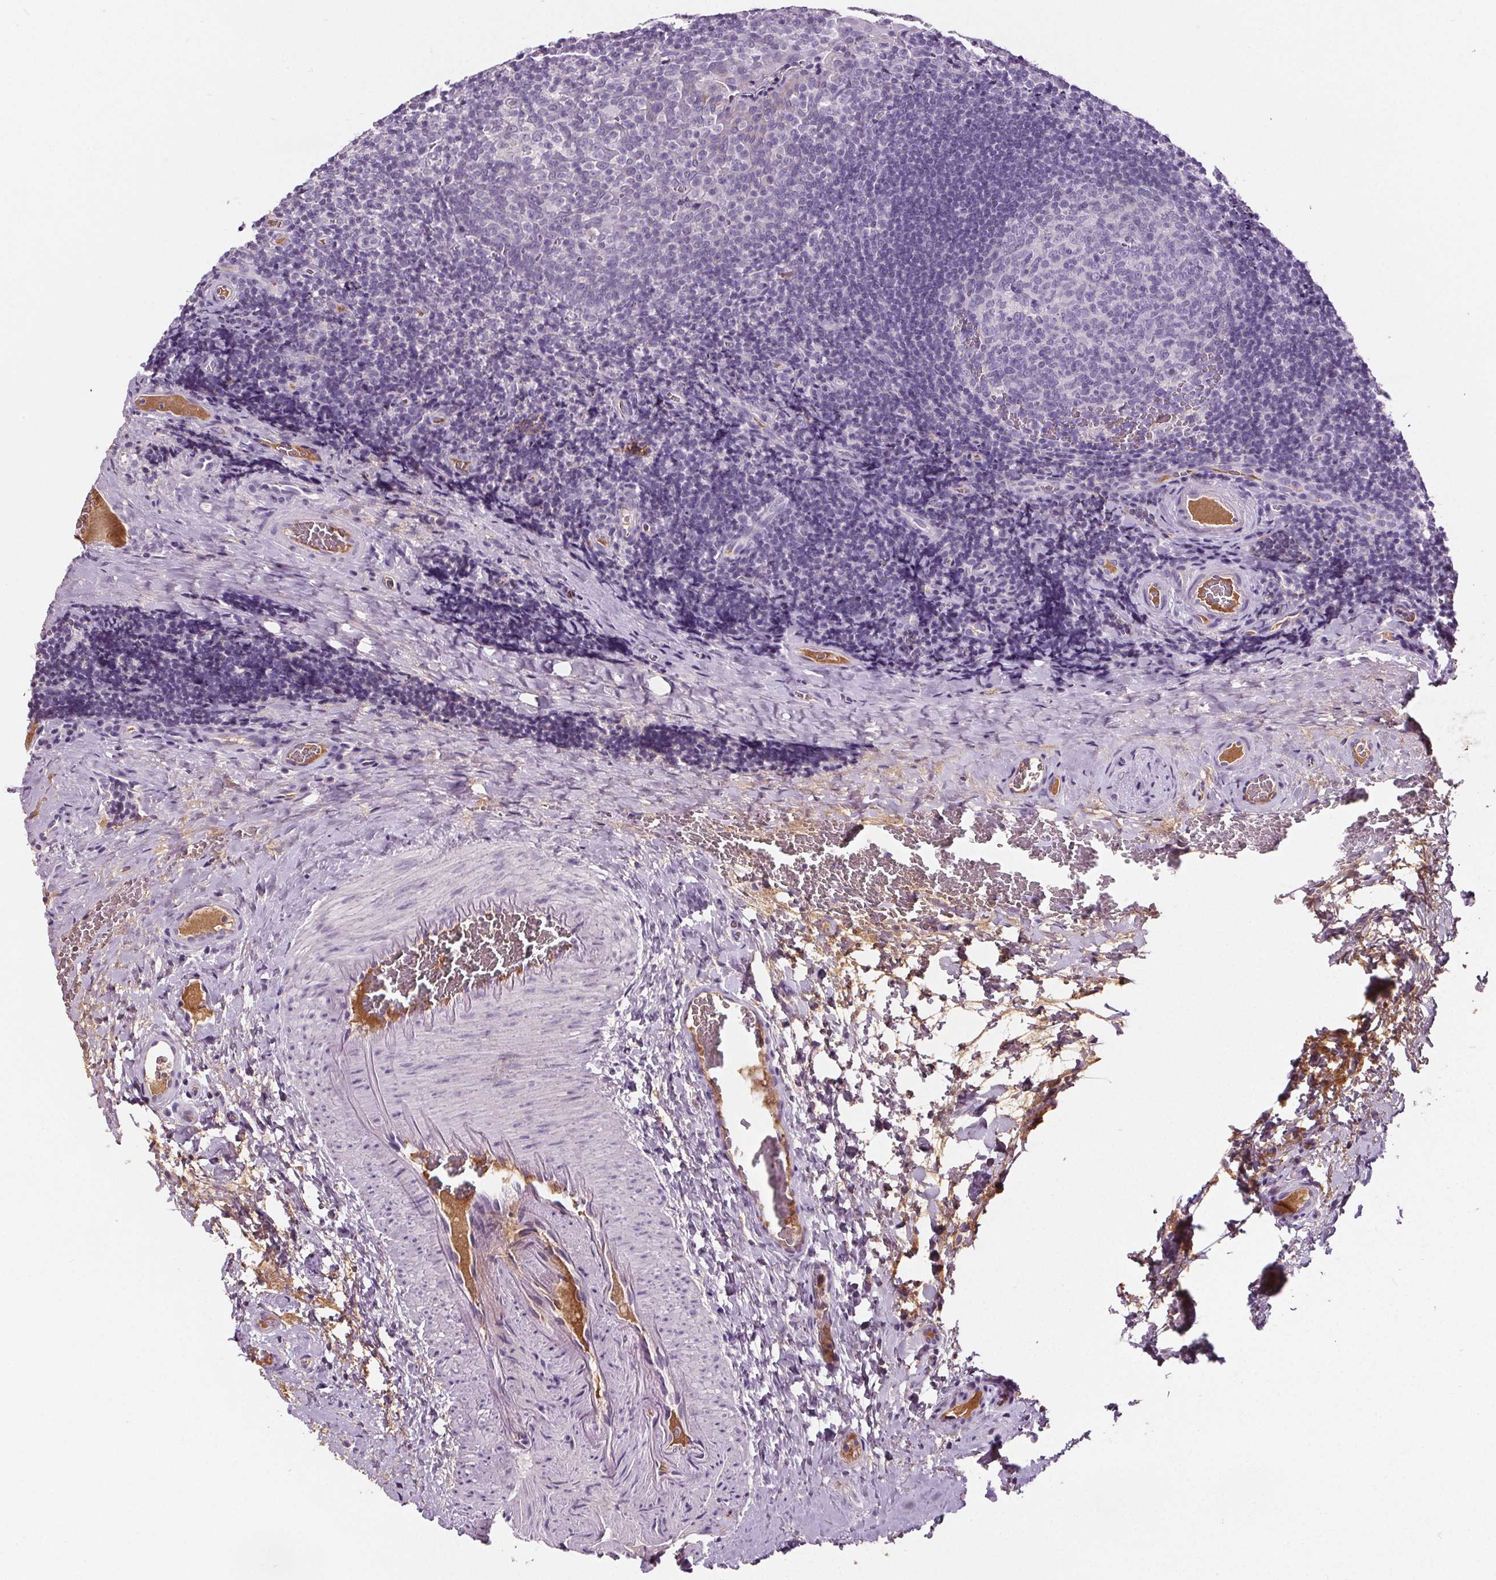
{"staining": {"intensity": "negative", "quantity": "none", "location": "none"}, "tissue": "tonsil", "cell_type": "Germinal center cells", "image_type": "normal", "snomed": [{"axis": "morphology", "description": "Normal tissue, NOS"}, {"axis": "morphology", "description": "Inflammation, NOS"}, {"axis": "topography", "description": "Tonsil"}], "caption": "Immunohistochemical staining of unremarkable human tonsil demonstrates no significant positivity in germinal center cells.", "gene": "CD5L", "patient": {"sex": "female", "age": 31}}